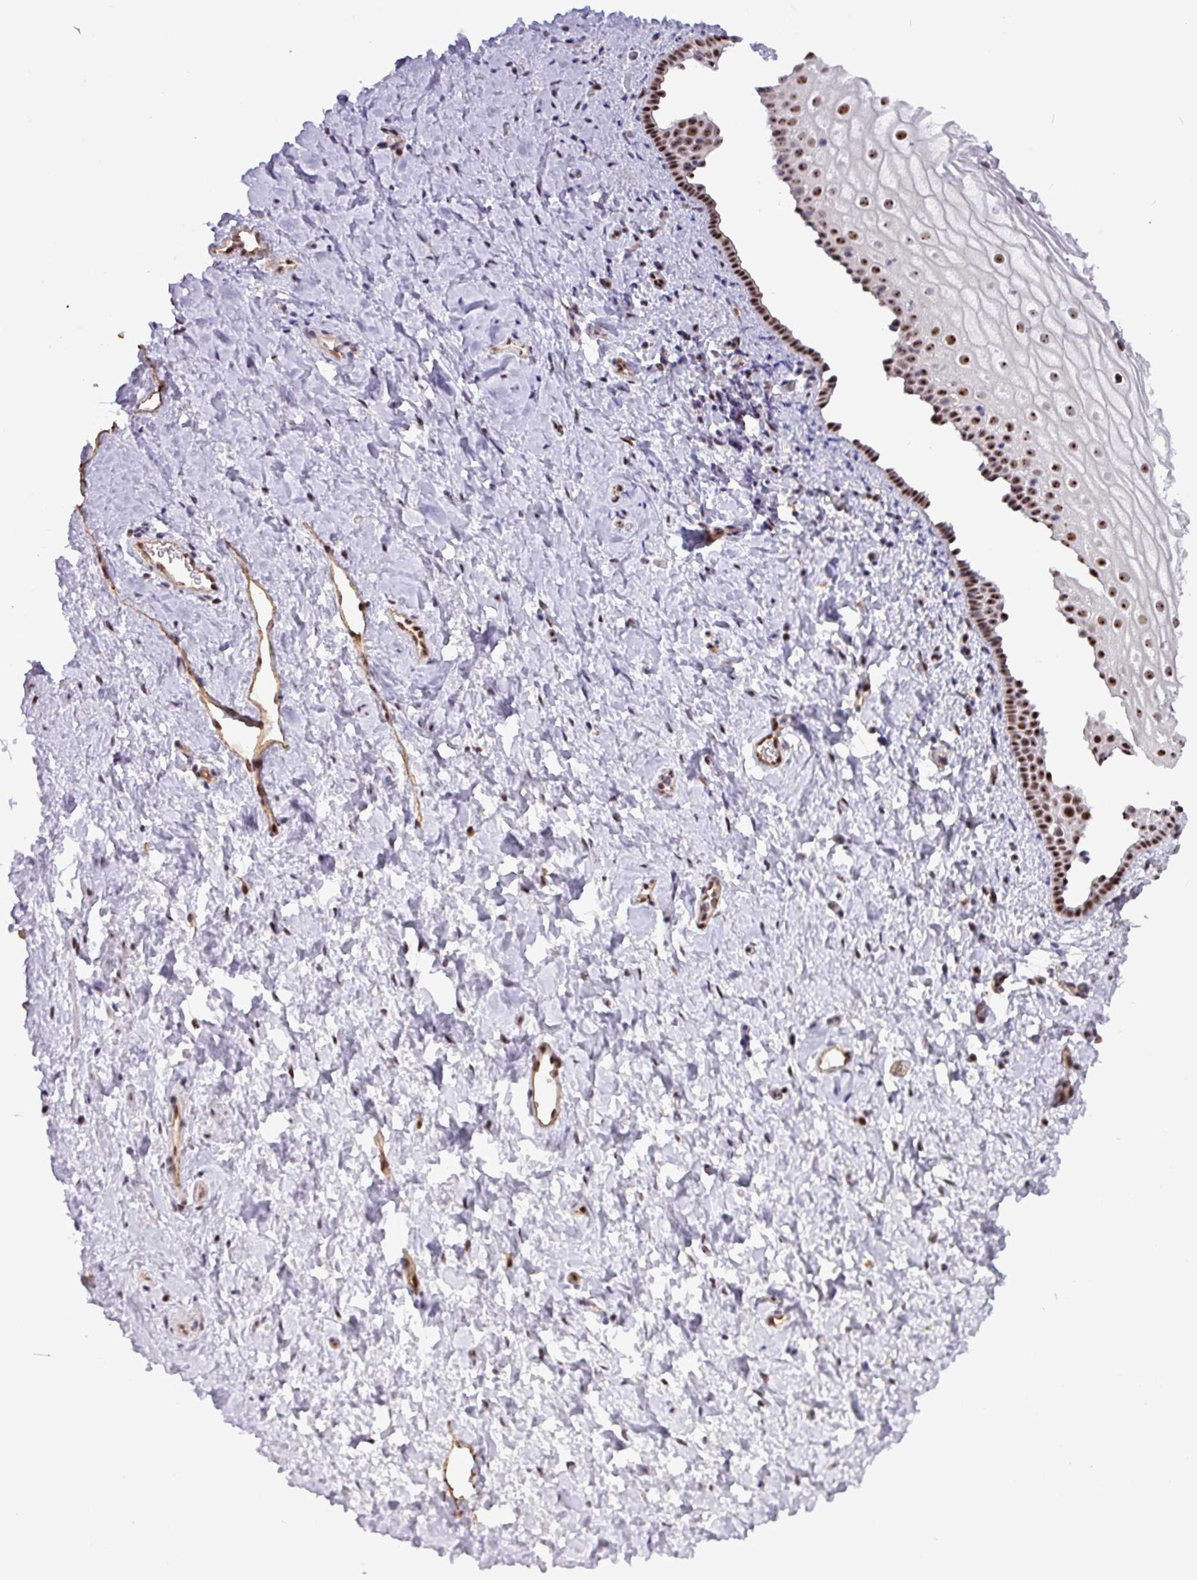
{"staining": {"intensity": "strong", "quantity": ">75%", "location": "nuclear"}, "tissue": "vagina", "cell_type": "Squamous epithelial cells", "image_type": "normal", "snomed": [{"axis": "morphology", "description": "Normal tissue, NOS"}, {"axis": "topography", "description": "Vagina"}], "caption": "High-power microscopy captured an immunohistochemistry (IHC) histopathology image of normal vagina, revealing strong nuclear staining in approximately >75% of squamous epithelial cells. (DAB IHC with brightfield microscopy, high magnification).", "gene": "RRN3", "patient": {"sex": "female", "age": 56}}